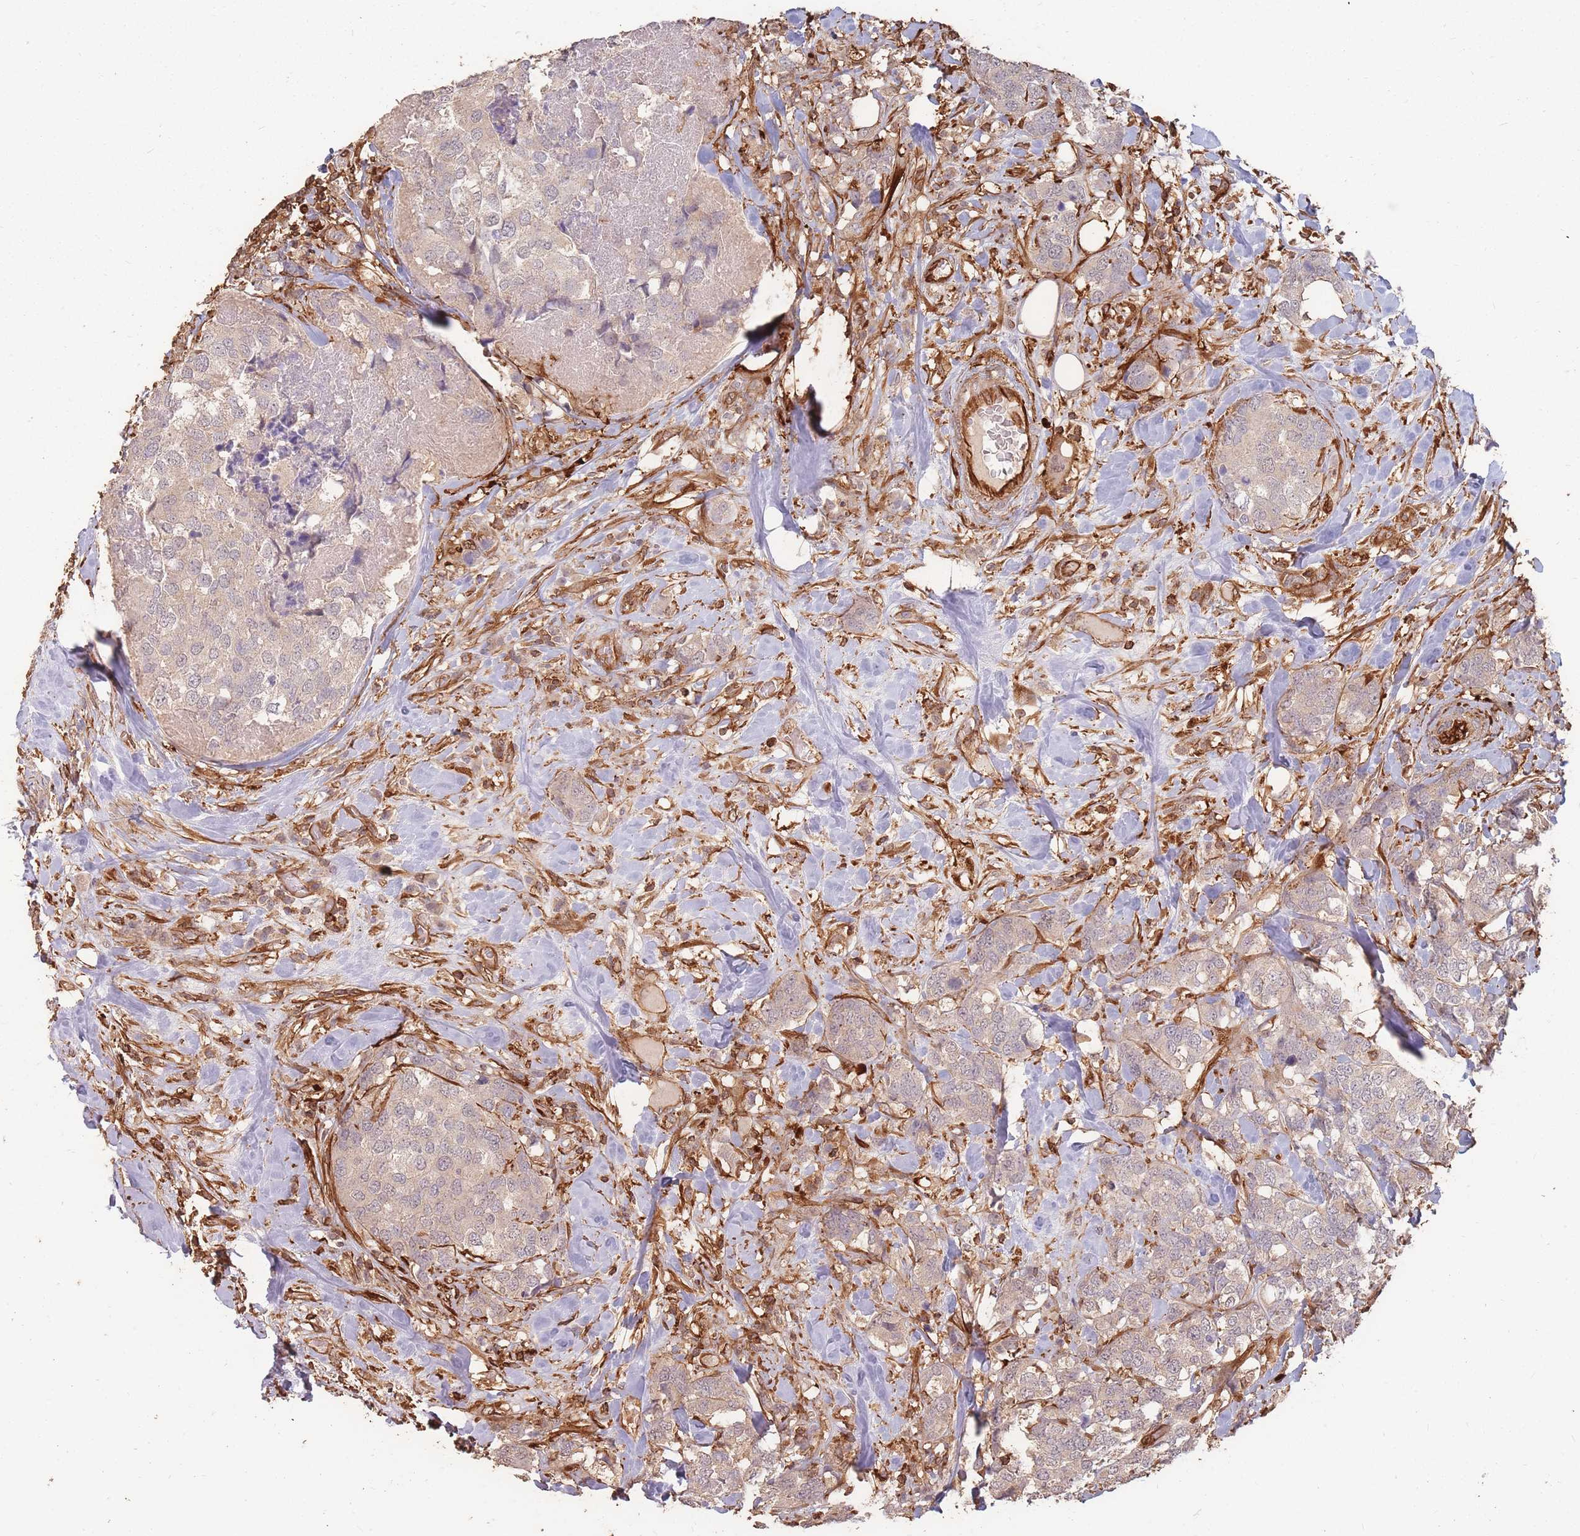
{"staining": {"intensity": "weak", "quantity": "<25%", "location": "cytoplasmic/membranous"}, "tissue": "breast cancer", "cell_type": "Tumor cells", "image_type": "cancer", "snomed": [{"axis": "morphology", "description": "Lobular carcinoma"}, {"axis": "topography", "description": "Breast"}], "caption": "Human breast cancer stained for a protein using IHC exhibits no staining in tumor cells.", "gene": "PLS3", "patient": {"sex": "female", "age": 59}}